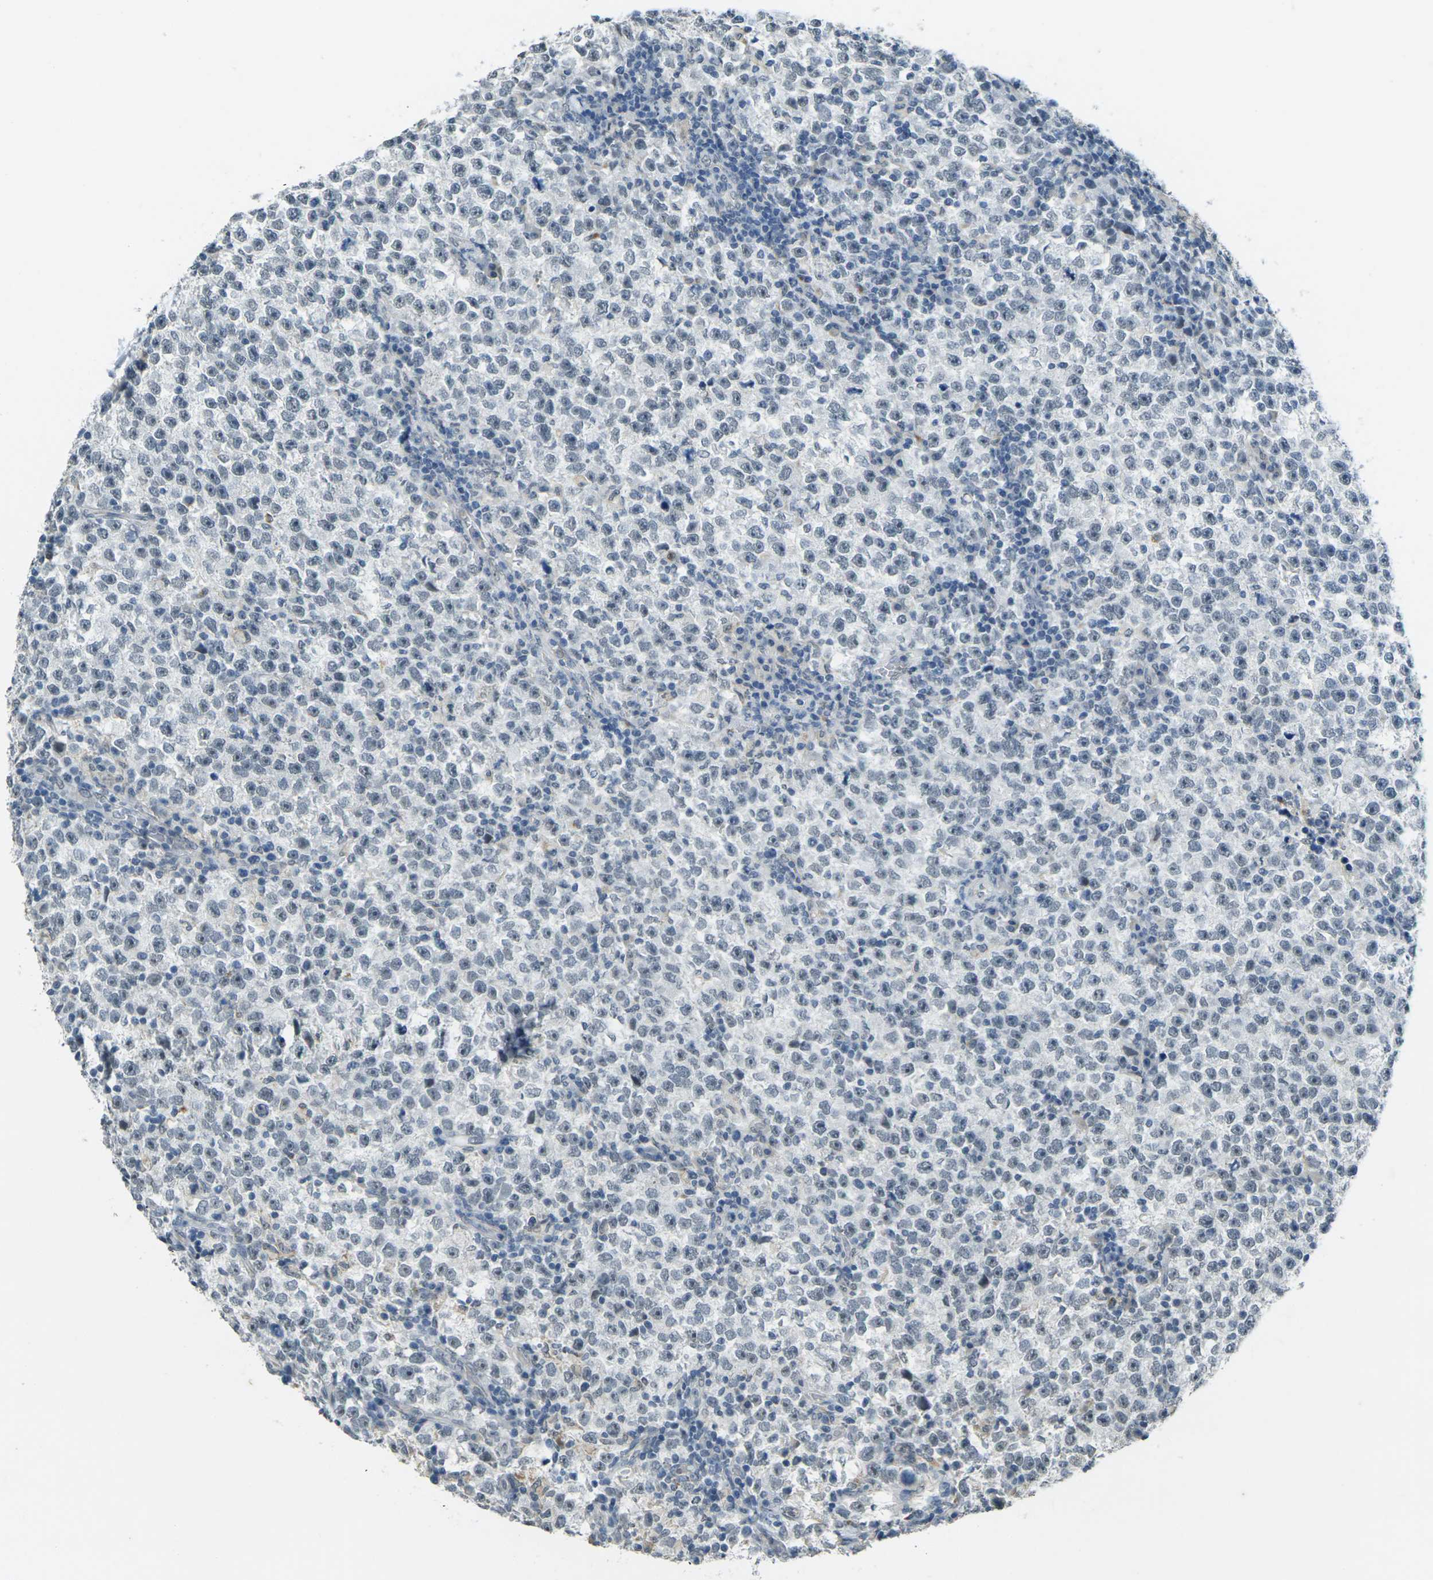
{"staining": {"intensity": "negative", "quantity": "none", "location": "none"}, "tissue": "testis cancer", "cell_type": "Tumor cells", "image_type": "cancer", "snomed": [{"axis": "morphology", "description": "Seminoma, NOS"}, {"axis": "topography", "description": "Testis"}], "caption": "DAB (3,3'-diaminobenzidine) immunohistochemical staining of human testis cancer demonstrates no significant positivity in tumor cells. (DAB immunohistochemistry (IHC) with hematoxylin counter stain).", "gene": "SPTBN2", "patient": {"sex": "male", "age": 43}}